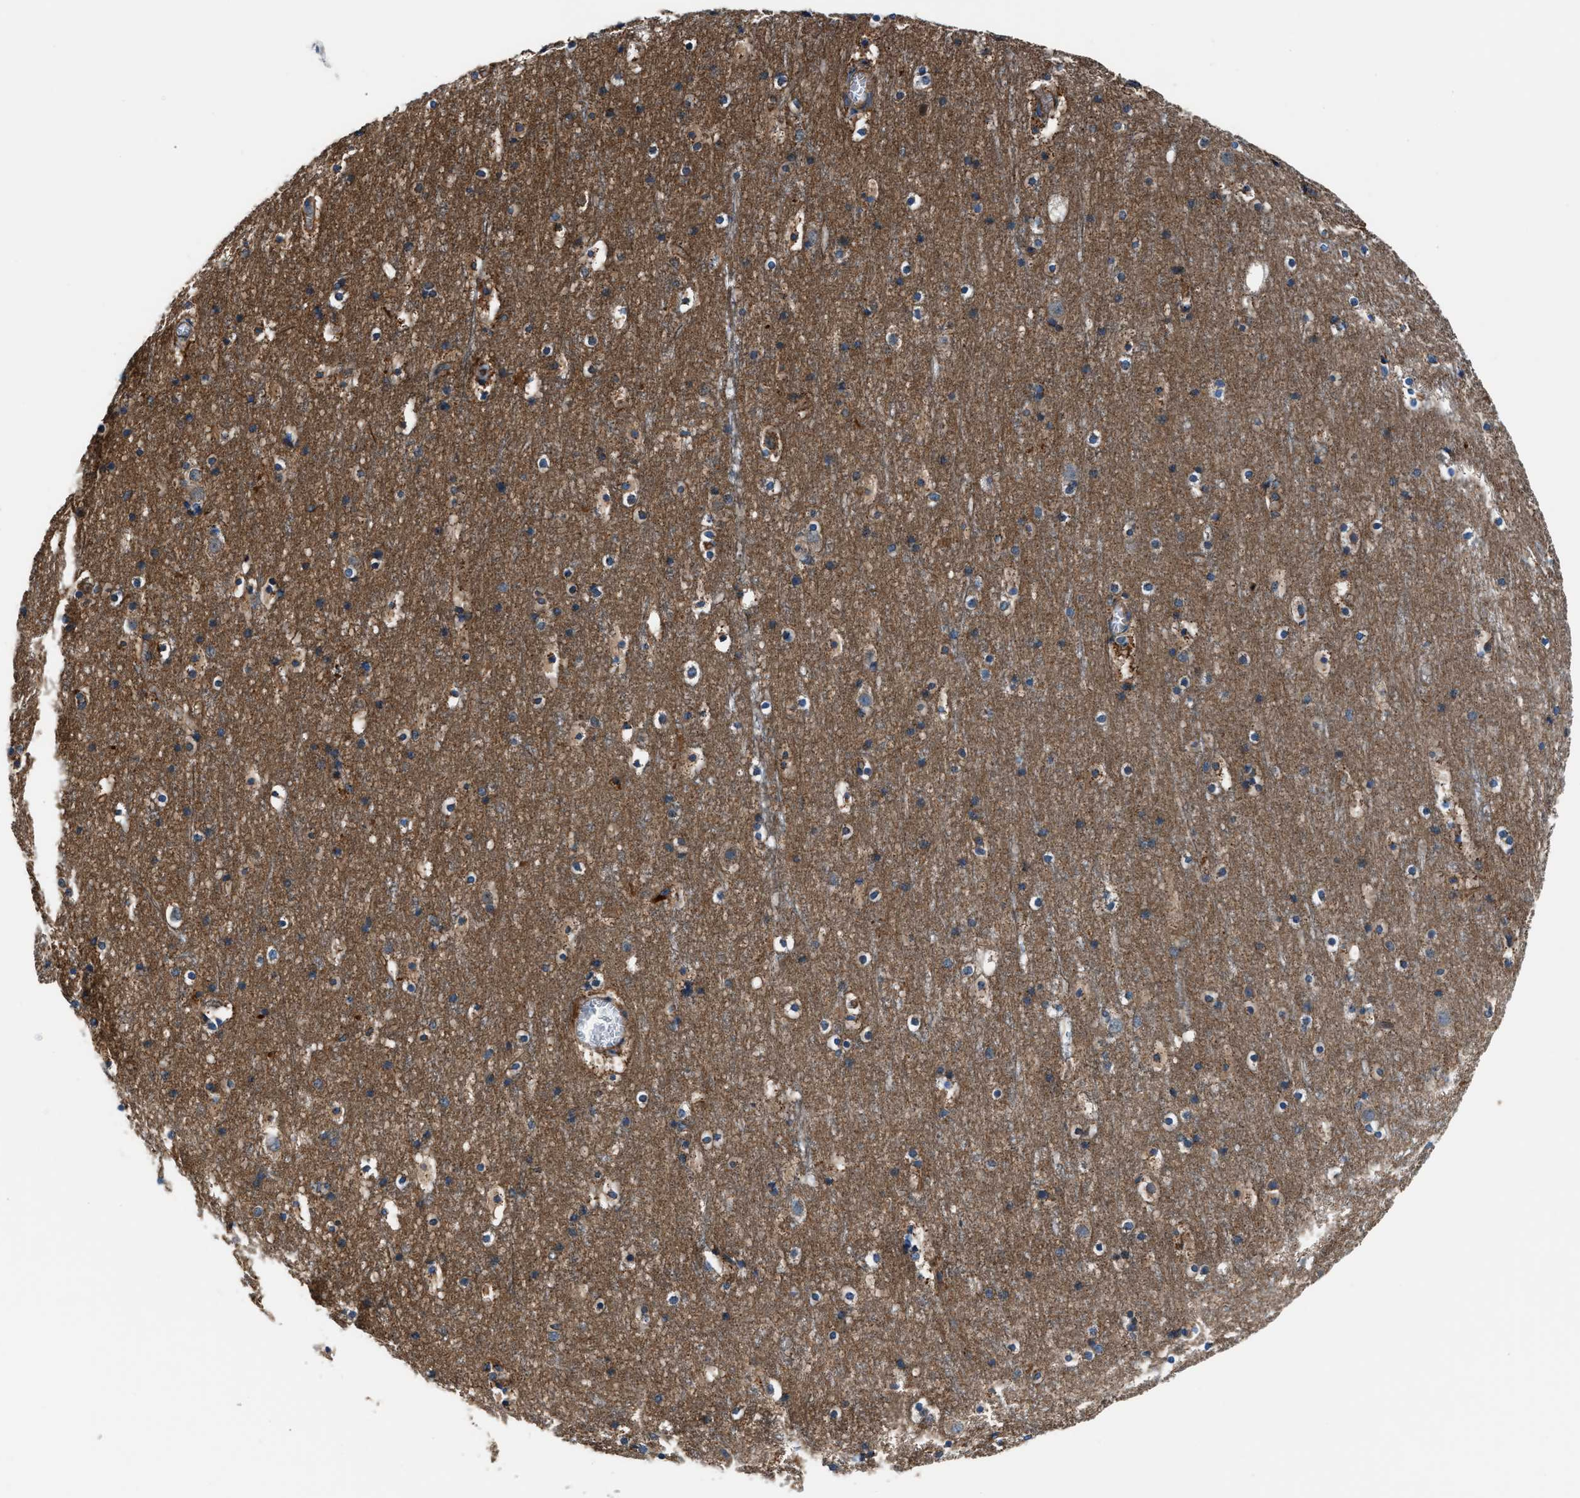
{"staining": {"intensity": "moderate", "quantity": ">75%", "location": "cytoplasmic/membranous"}, "tissue": "cerebral cortex", "cell_type": "Endothelial cells", "image_type": "normal", "snomed": [{"axis": "morphology", "description": "Normal tissue, NOS"}, {"axis": "topography", "description": "Cerebral cortex"}], "caption": "Immunohistochemical staining of normal human cerebral cortex displays moderate cytoplasmic/membranous protein expression in about >75% of endothelial cells.", "gene": "ENSG00000281039", "patient": {"sex": "male", "age": 45}}